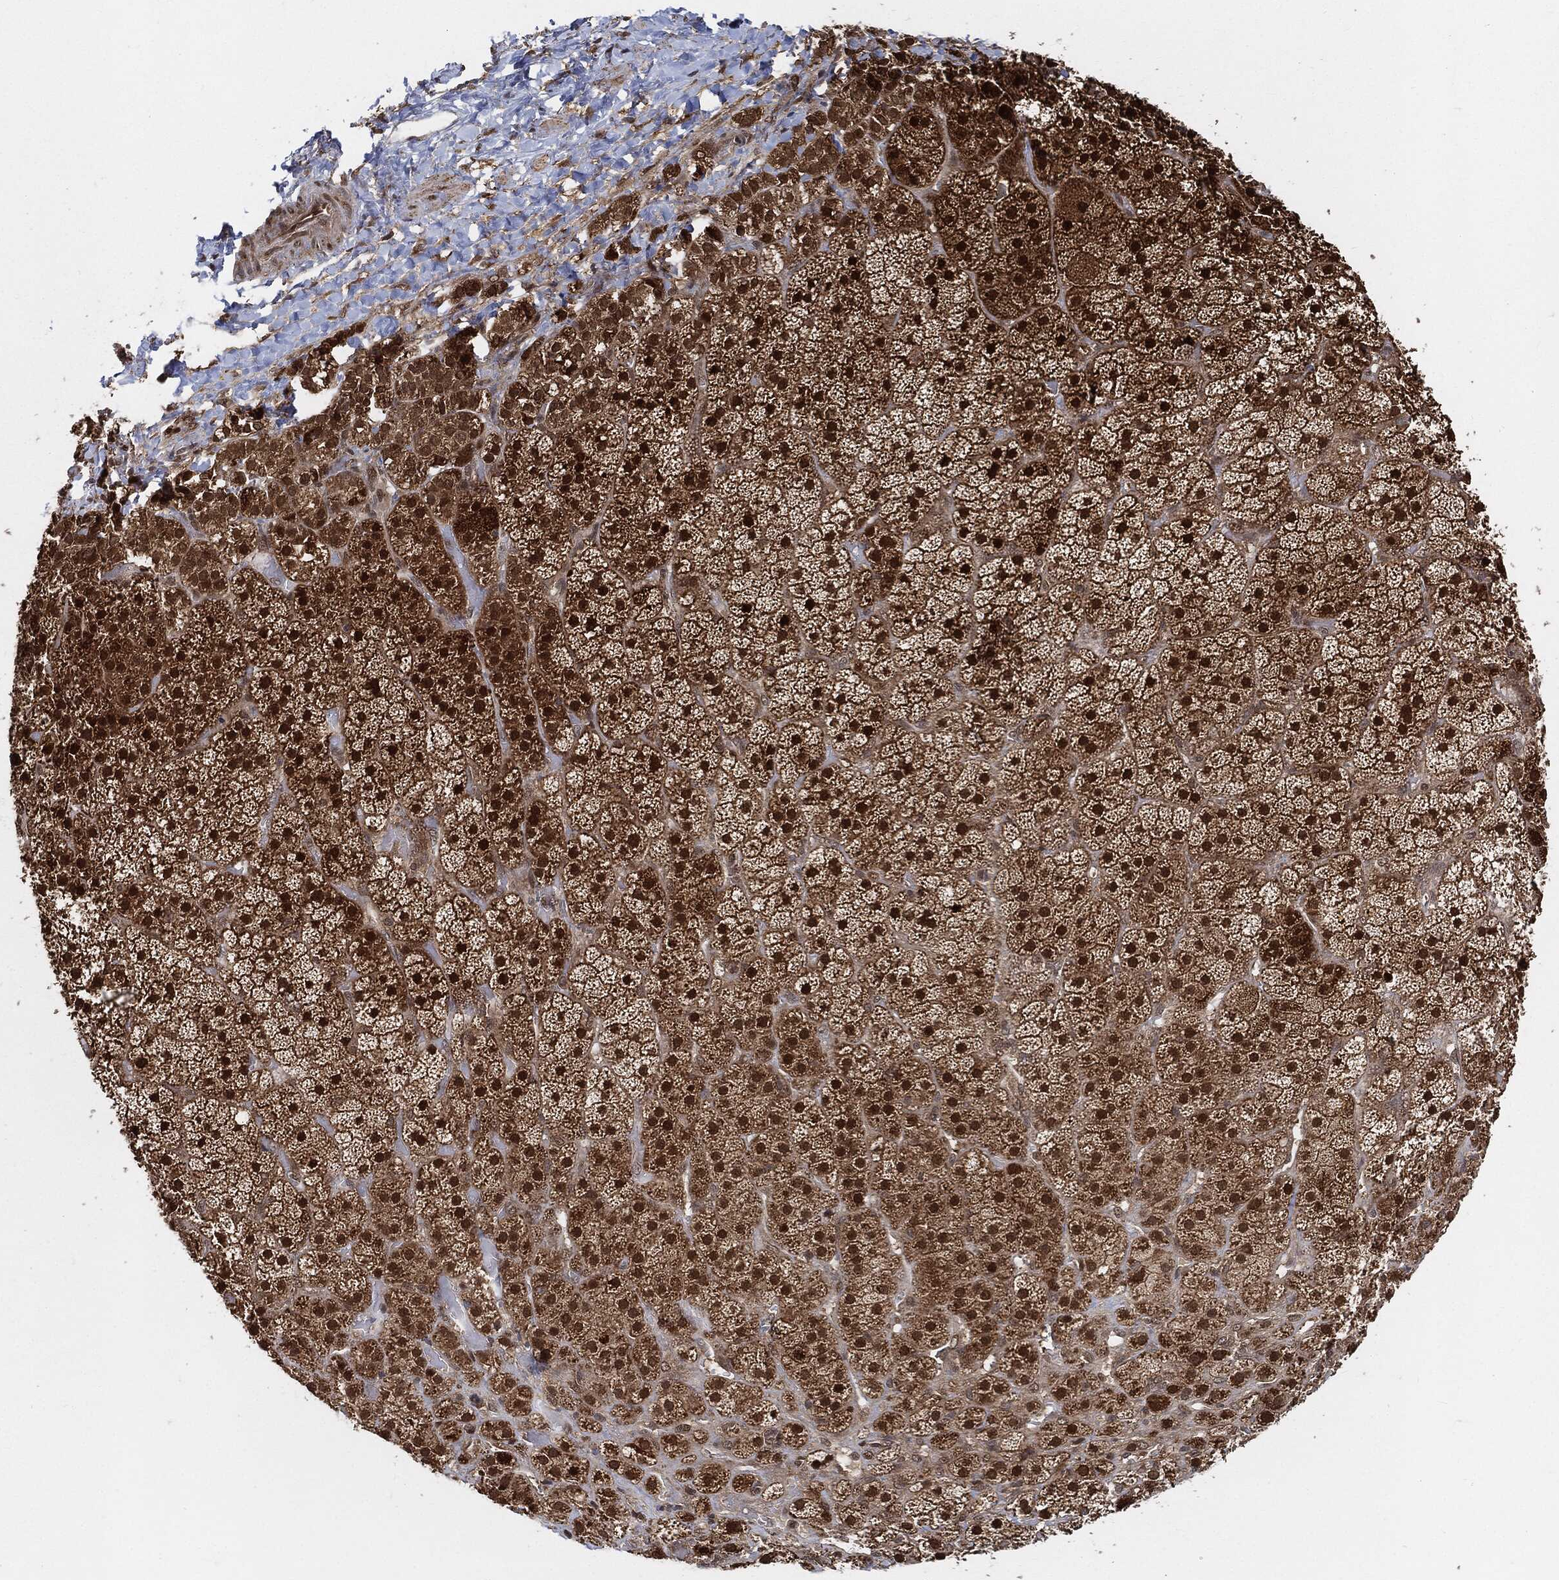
{"staining": {"intensity": "strong", "quantity": ">75%", "location": "cytoplasmic/membranous,nuclear"}, "tissue": "adrenal gland", "cell_type": "Glandular cells", "image_type": "normal", "snomed": [{"axis": "morphology", "description": "Normal tissue, NOS"}, {"axis": "topography", "description": "Adrenal gland"}], "caption": "Immunohistochemical staining of unremarkable human adrenal gland reveals high levels of strong cytoplasmic/membranous,nuclear staining in approximately >75% of glandular cells.", "gene": "CUTA", "patient": {"sex": "male", "age": 57}}